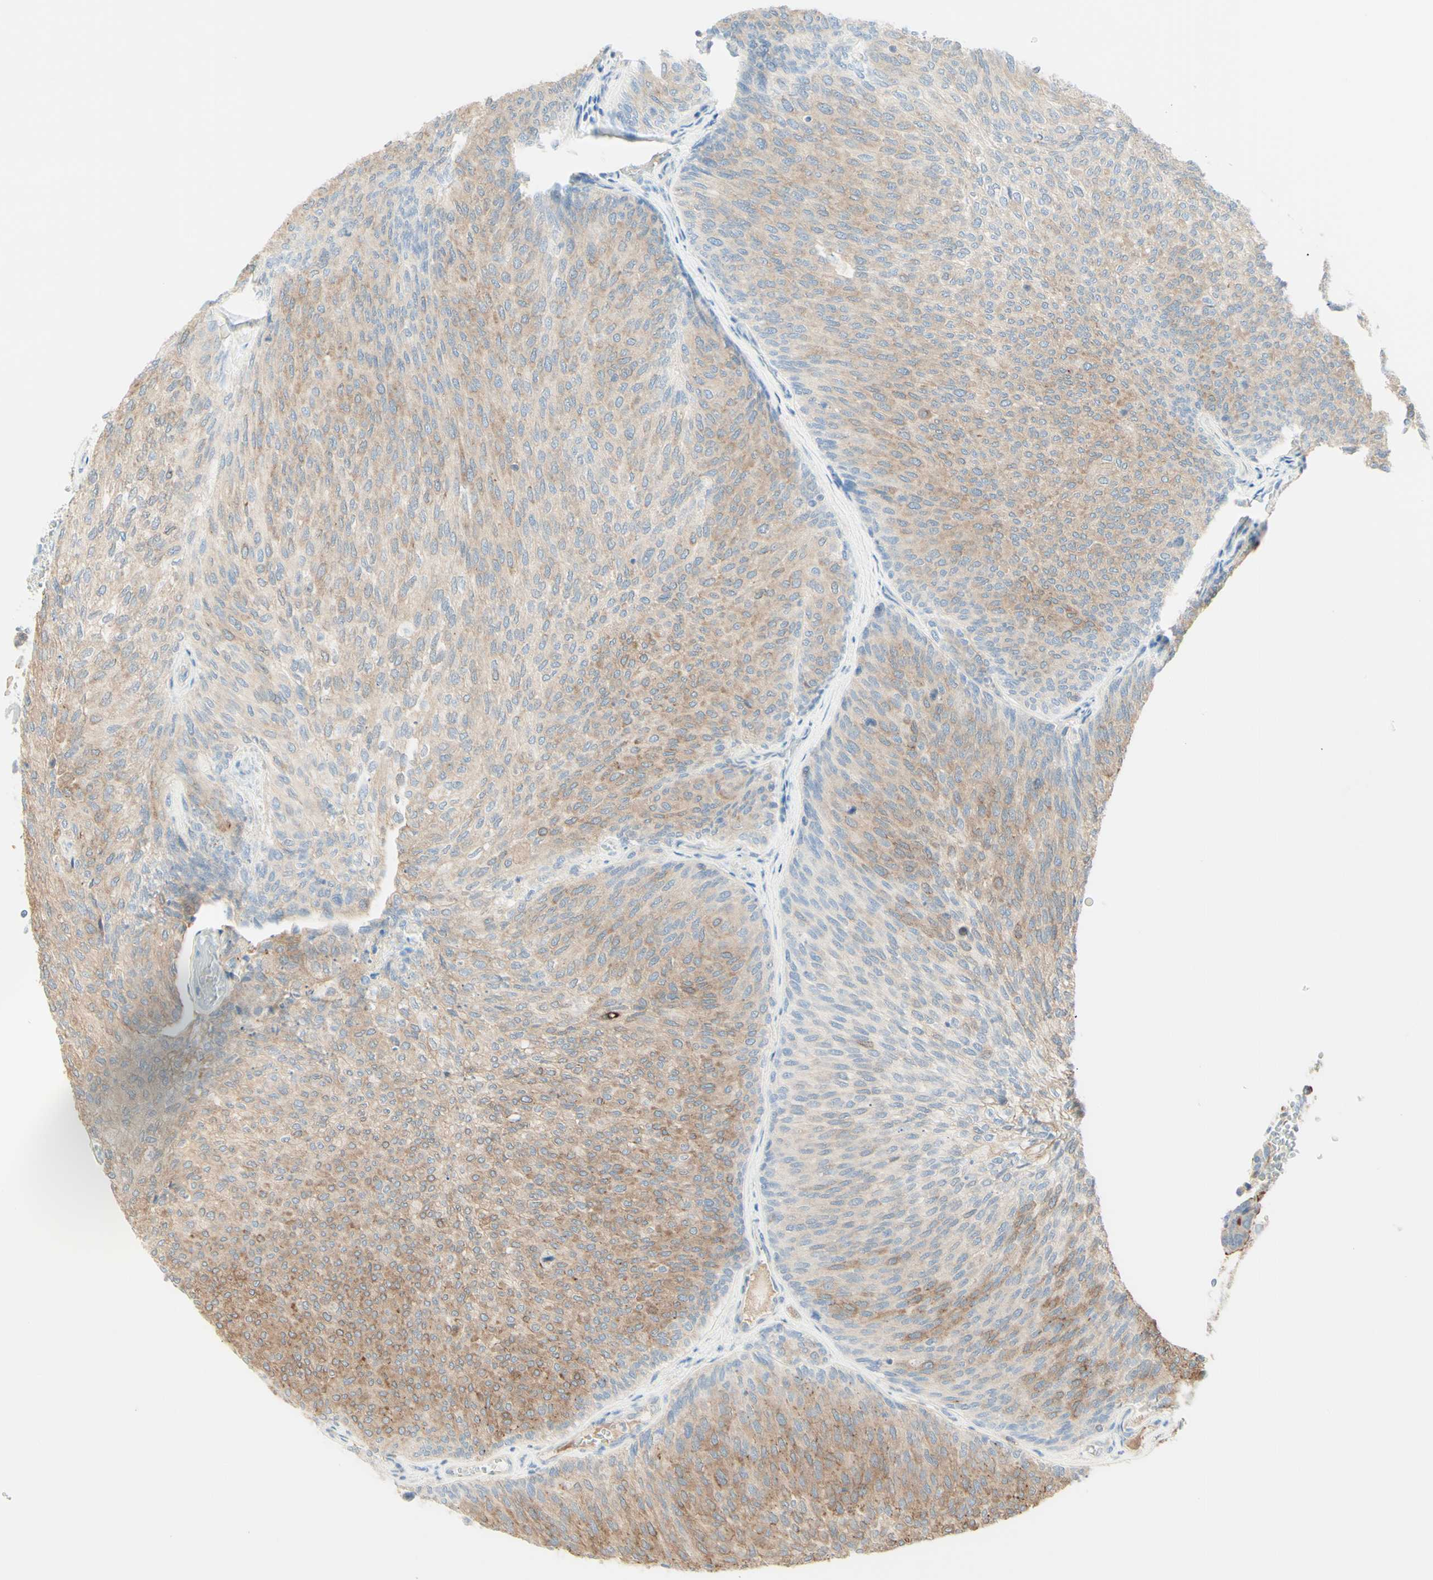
{"staining": {"intensity": "moderate", "quantity": ">75%", "location": "cytoplasmic/membranous"}, "tissue": "urothelial cancer", "cell_type": "Tumor cells", "image_type": "cancer", "snomed": [{"axis": "morphology", "description": "Urothelial carcinoma, Low grade"}, {"axis": "topography", "description": "Urinary bladder"}], "caption": "IHC histopathology image of neoplastic tissue: human urothelial cancer stained using immunohistochemistry (IHC) shows medium levels of moderate protein expression localized specifically in the cytoplasmic/membranous of tumor cells, appearing as a cytoplasmic/membranous brown color.", "gene": "MTM1", "patient": {"sex": "female", "age": 79}}